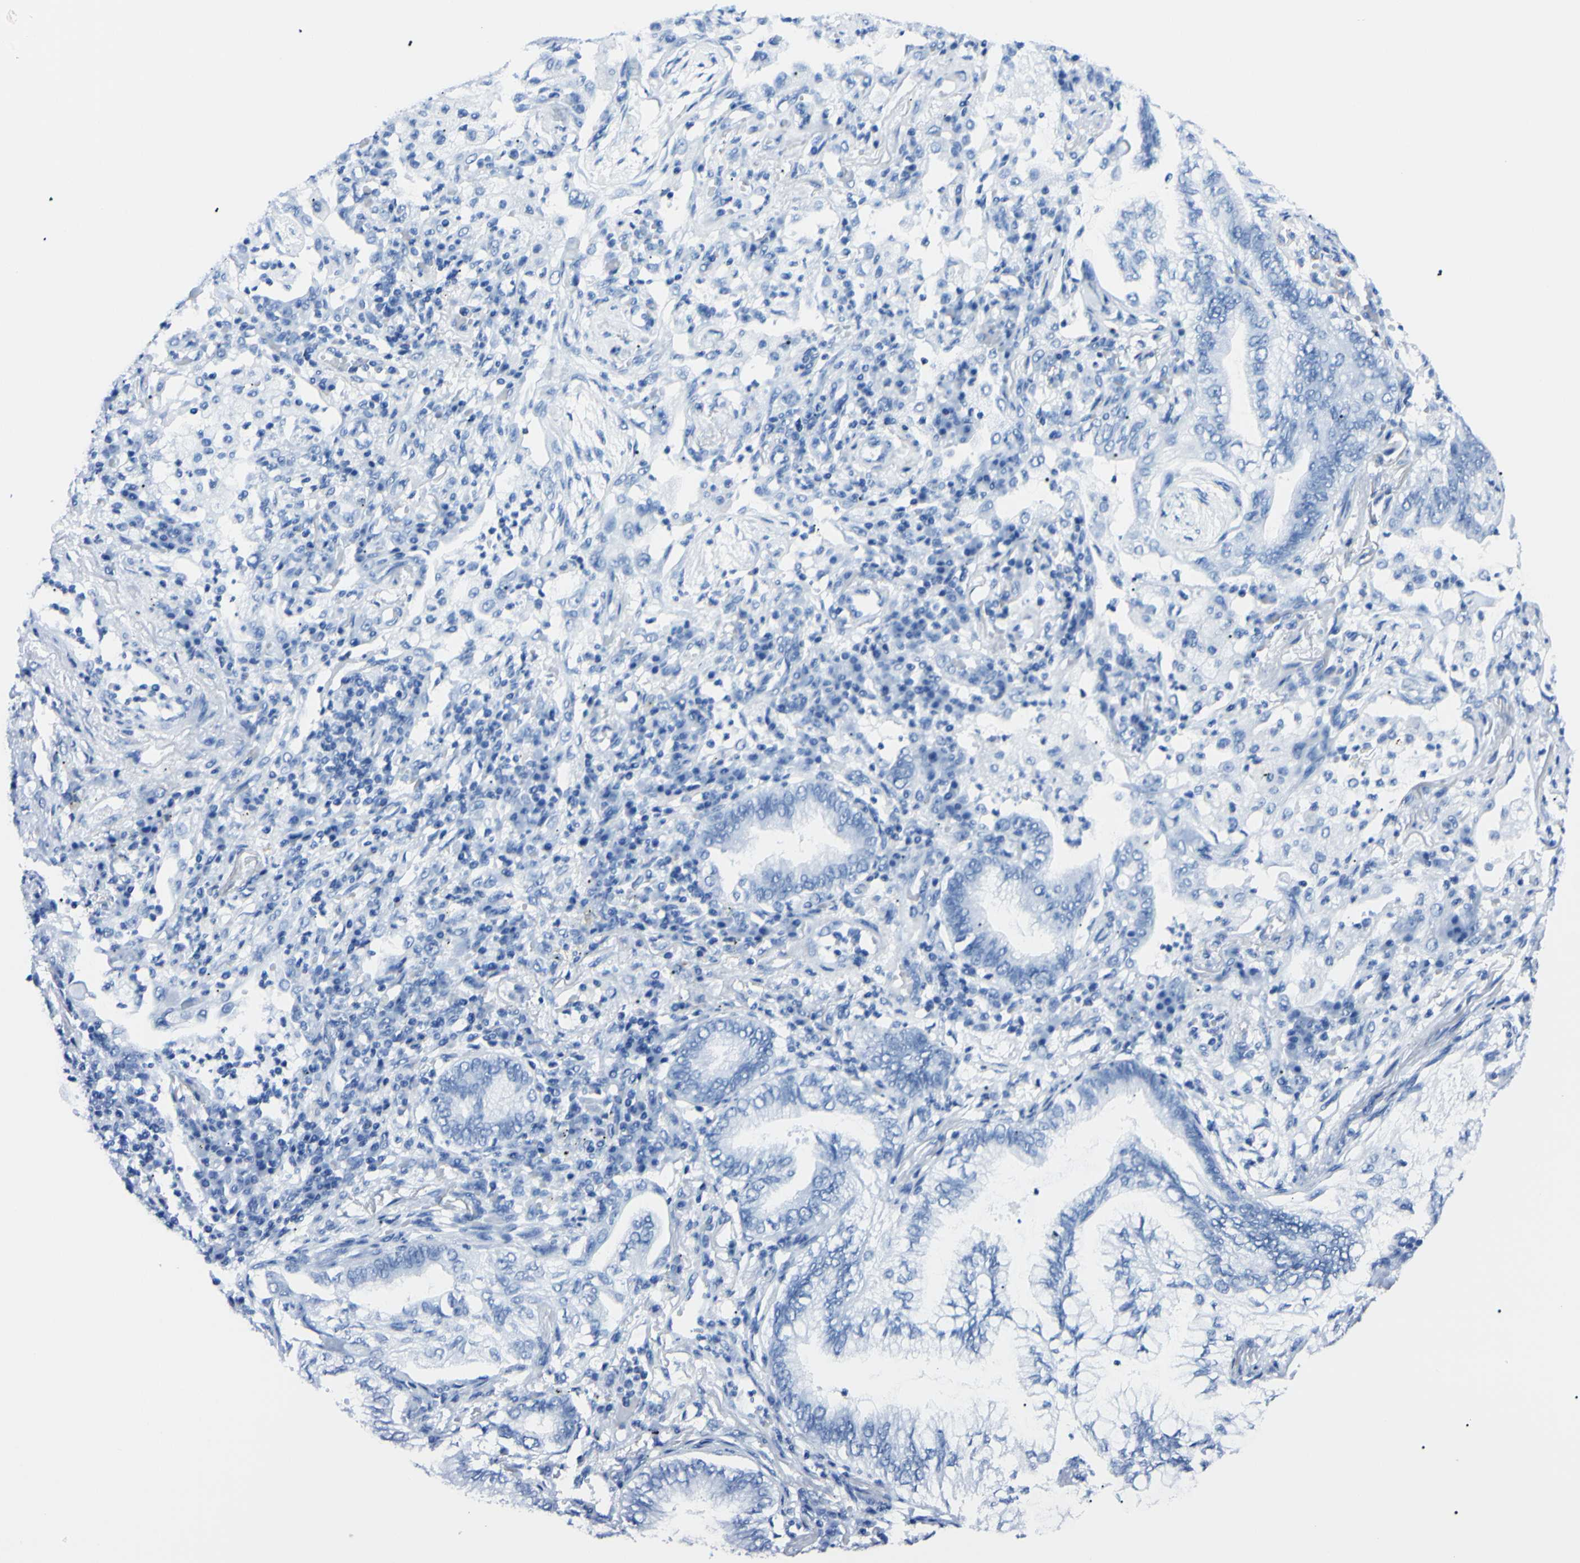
{"staining": {"intensity": "negative", "quantity": "none", "location": "none"}, "tissue": "lung cancer", "cell_type": "Tumor cells", "image_type": "cancer", "snomed": [{"axis": "morphology", "description": "Normal tissue, NOS"}, {"axis": "morphology", "description": "Adenocarcinoma, NOS"}, {"axis": "topography", "description": "Bronchus"}, {"axis": "topography", "description": "Lung"}], "caption": "DAB (3,3'-diaminobenzidine) immunohistochemical staining of adenocarcinoma (lung) displays no significant staining in tumor cells.", "gene": "FOLH1", "patient": {"sex": "female", "age": 70}}